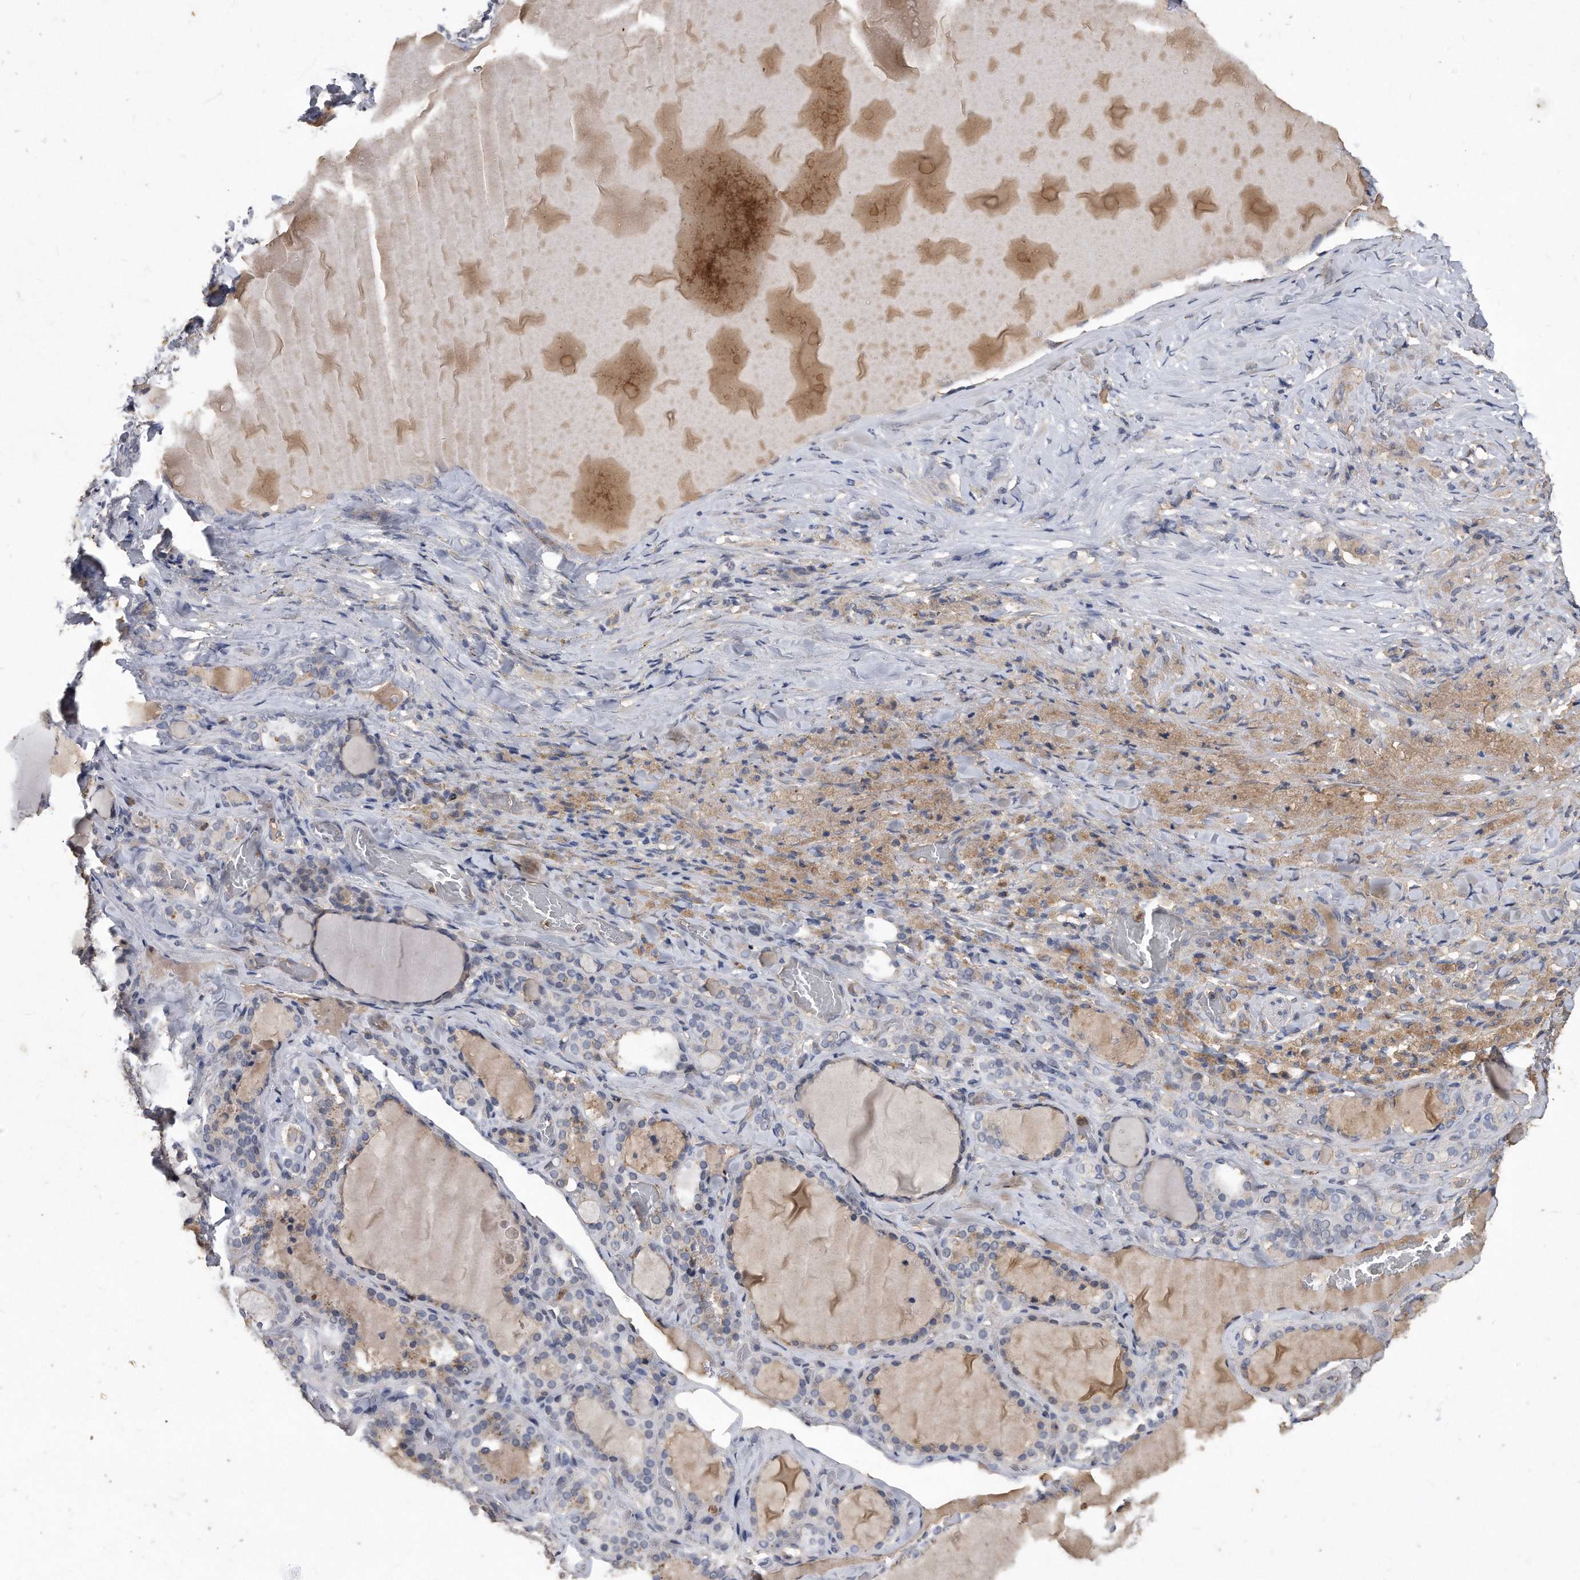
{"staining": {"intensity": "weak", "quantity": ">75%", "location": "cytoplasmic/membranous"}, "tissue": "thyroid gland", "cell_type": "Glandular cells", "image_type": "normal", "snomed": [{"axis": "morphology", "description": "Normal tissue, NOS"}, {"axis": "topography", "description": "Thyroid gland"}], "caption": "Thyroid gland stained with DAB IHC shows low levels of weak cytoplasmic/membranous staining in approximately >75% of glandular cells.", "gene": "HOMER3", "patient": {"sex": "female", "age": 22}}